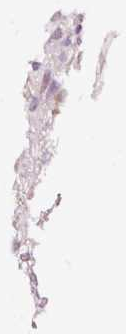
{"staining": {"intensity": "negative", "quantity": "none", "location": "none"}, "tissue": "glioma", "cell_type": "Tumor cells", "image_type": "cancer", "snomed": [{"axis": "morphology", "description": "Glioma, malignant, High grade"}, {"axis": "topography", "description": "Brain"}], "caption": "Tumor cells are negative for brown protein staining in malignant glioma (high-grade).", "gene": "ABCB4", "patient": {"sex": "male", "age": 56}}